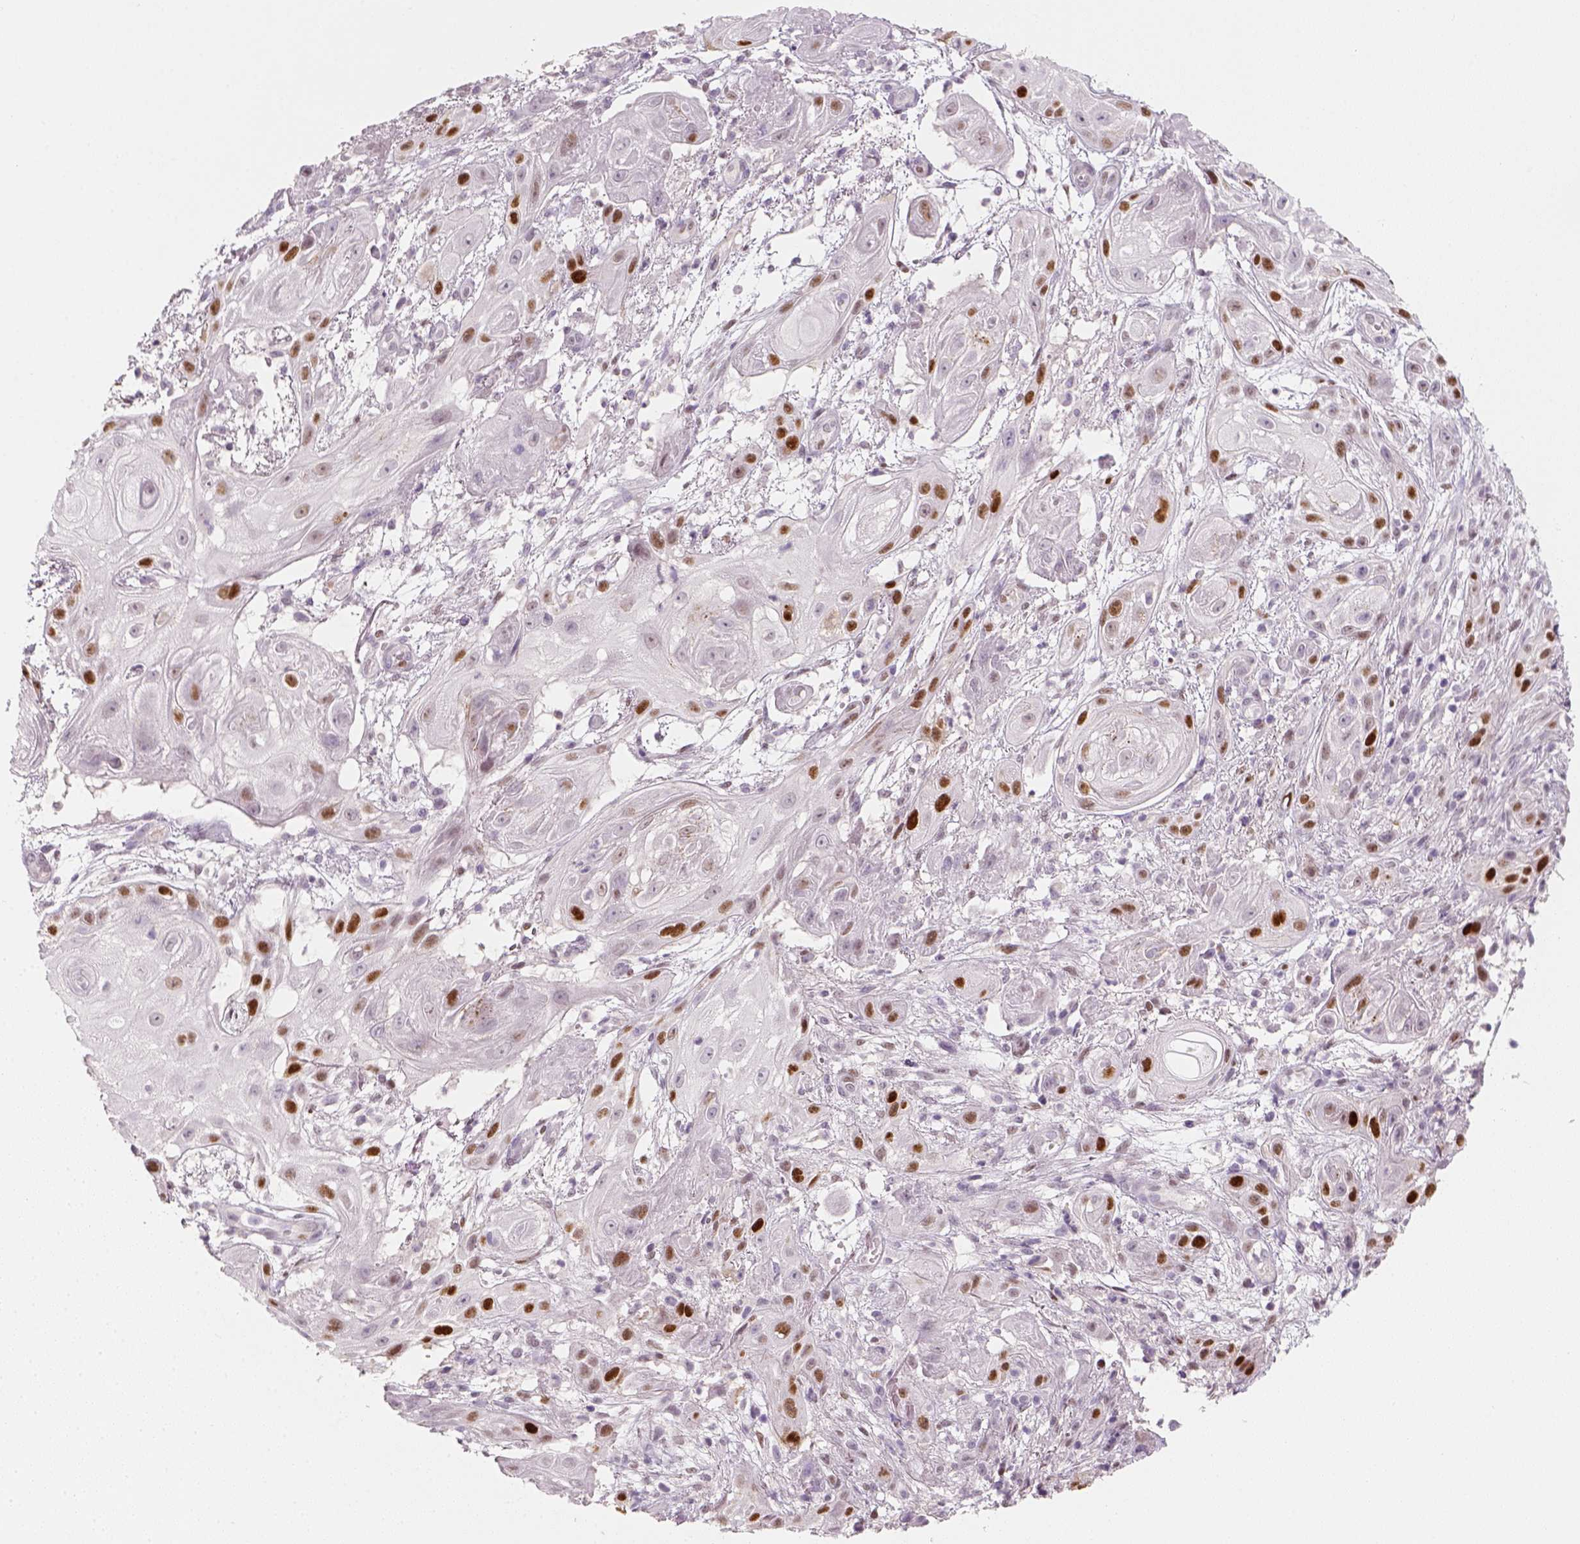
{"staining": {"intensity": "strong", "quantity": "25%-75%", "location": "nuclear"}, "tissue": "skin cancer", "cell_type": "Tumor cells", "image_type": "cancer", "snomed": [{"axis": "morphology", "description": "Squamous cell carcinoma, NOS"}, {"axis": "topography", "description": "Skin"}], "caption": "A photomicrograph showing strong nuclear staining in approximately 25%-75% of tumor cells in squamous cell carcinoma (skin), as visualized by brown immunohistochemical staining.", "gene": "TP53", "patient": {"sex": "male", "age": 62}}